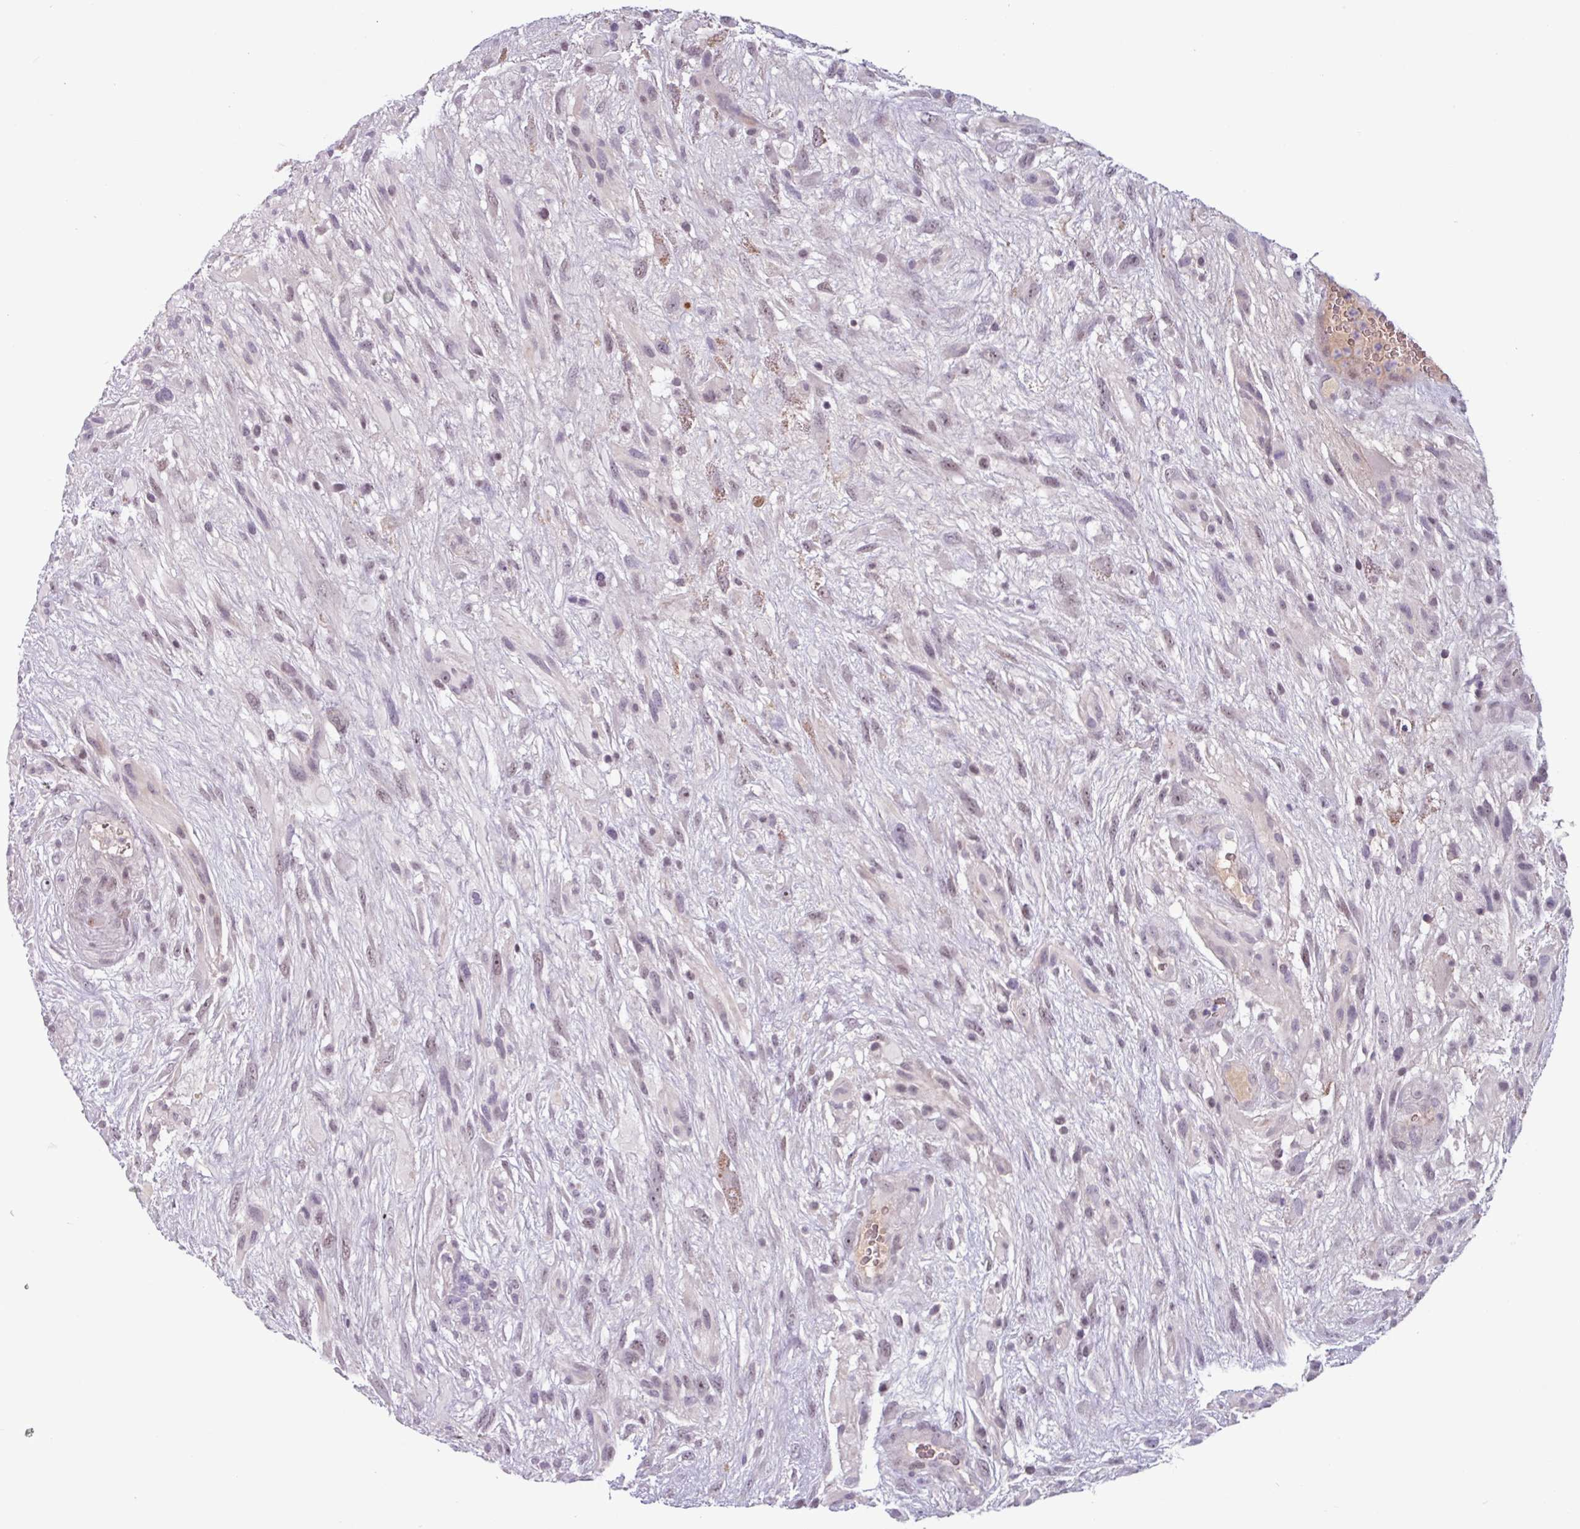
{"staining": {"intensity": "weak", "quantity": "<25%", "location": "nuclear"}, "tissue": "glioma", "cell_type": "Tumor cells", "image_type": "cancer", "snomed": [{"axis": "morphology", "description": "Glioma, malignant, High grade"}, {"axis": "topography", "description": "Brain"}], "caption": "An immunohistochemistry photomicrograph of glioma is shown. There is no staining in tumor cells of glioma.", "gene": "ZNF575", "patient": {"sex": "male", "age": 61}}